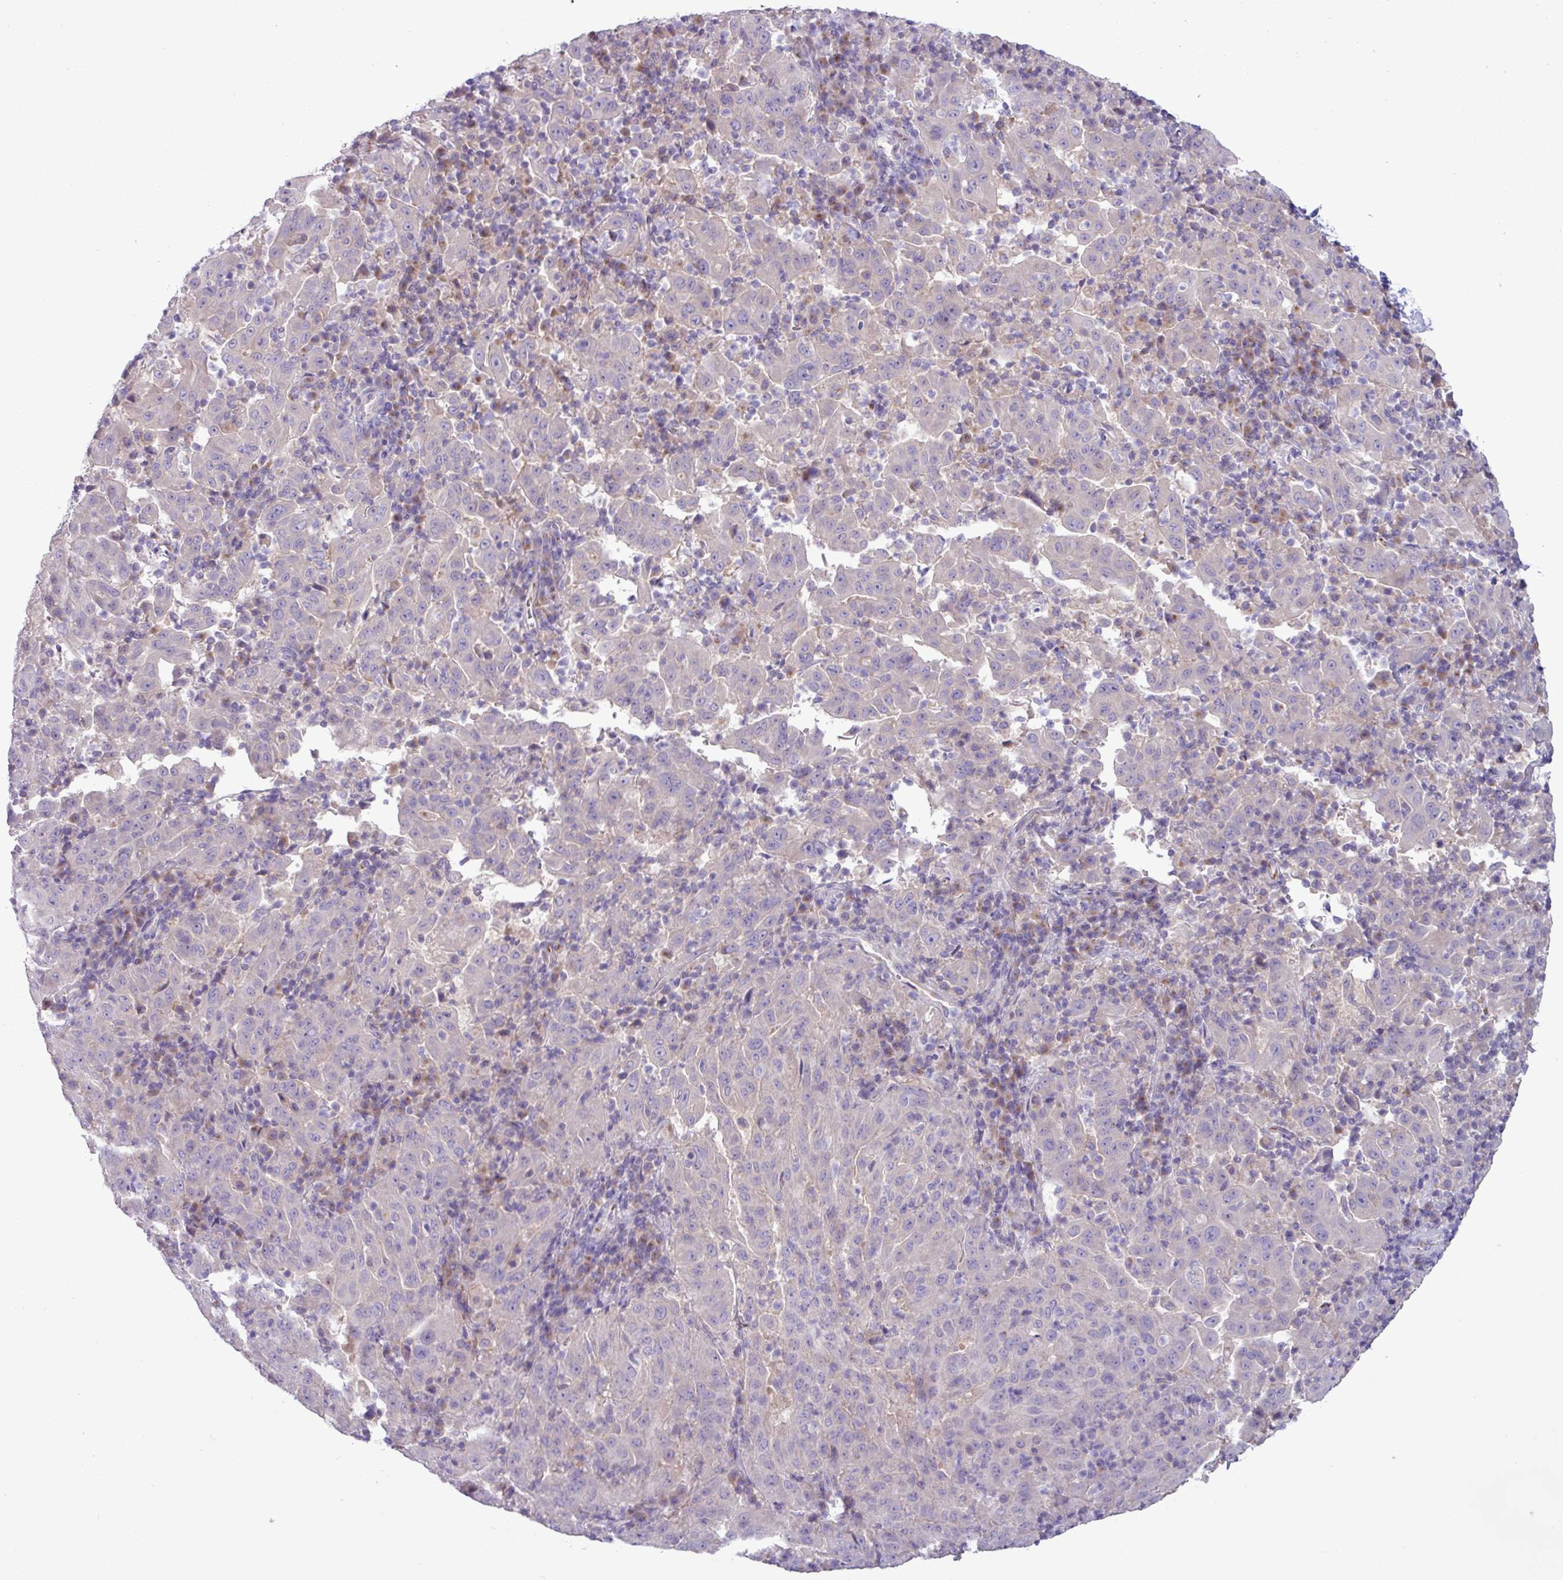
{"staining": {"intensity": "negative", "quantity": "none", "location": "none"}, "tissue": "pancreatic cancer", "cell_type": "Tumor cells", "image_type": "cancer", "snomed": [{"axis": "morphology", "description": "Adenocarcinoma, NOS"}, {"axis": "topography", "description": "Pancreas"}], "caption": "Tumor cells are negative for brown protein staining in pancreatic cancer (adenocarcinoma). (Stains: DAB (3,3'-diaminobenzidine) immunohistochemistry with hematoxylin counter stain, Microscopy: brightfield microscopy at high magnification).", "gene": "STIMATE", "patient": {"sex": "male", "age": 63}}